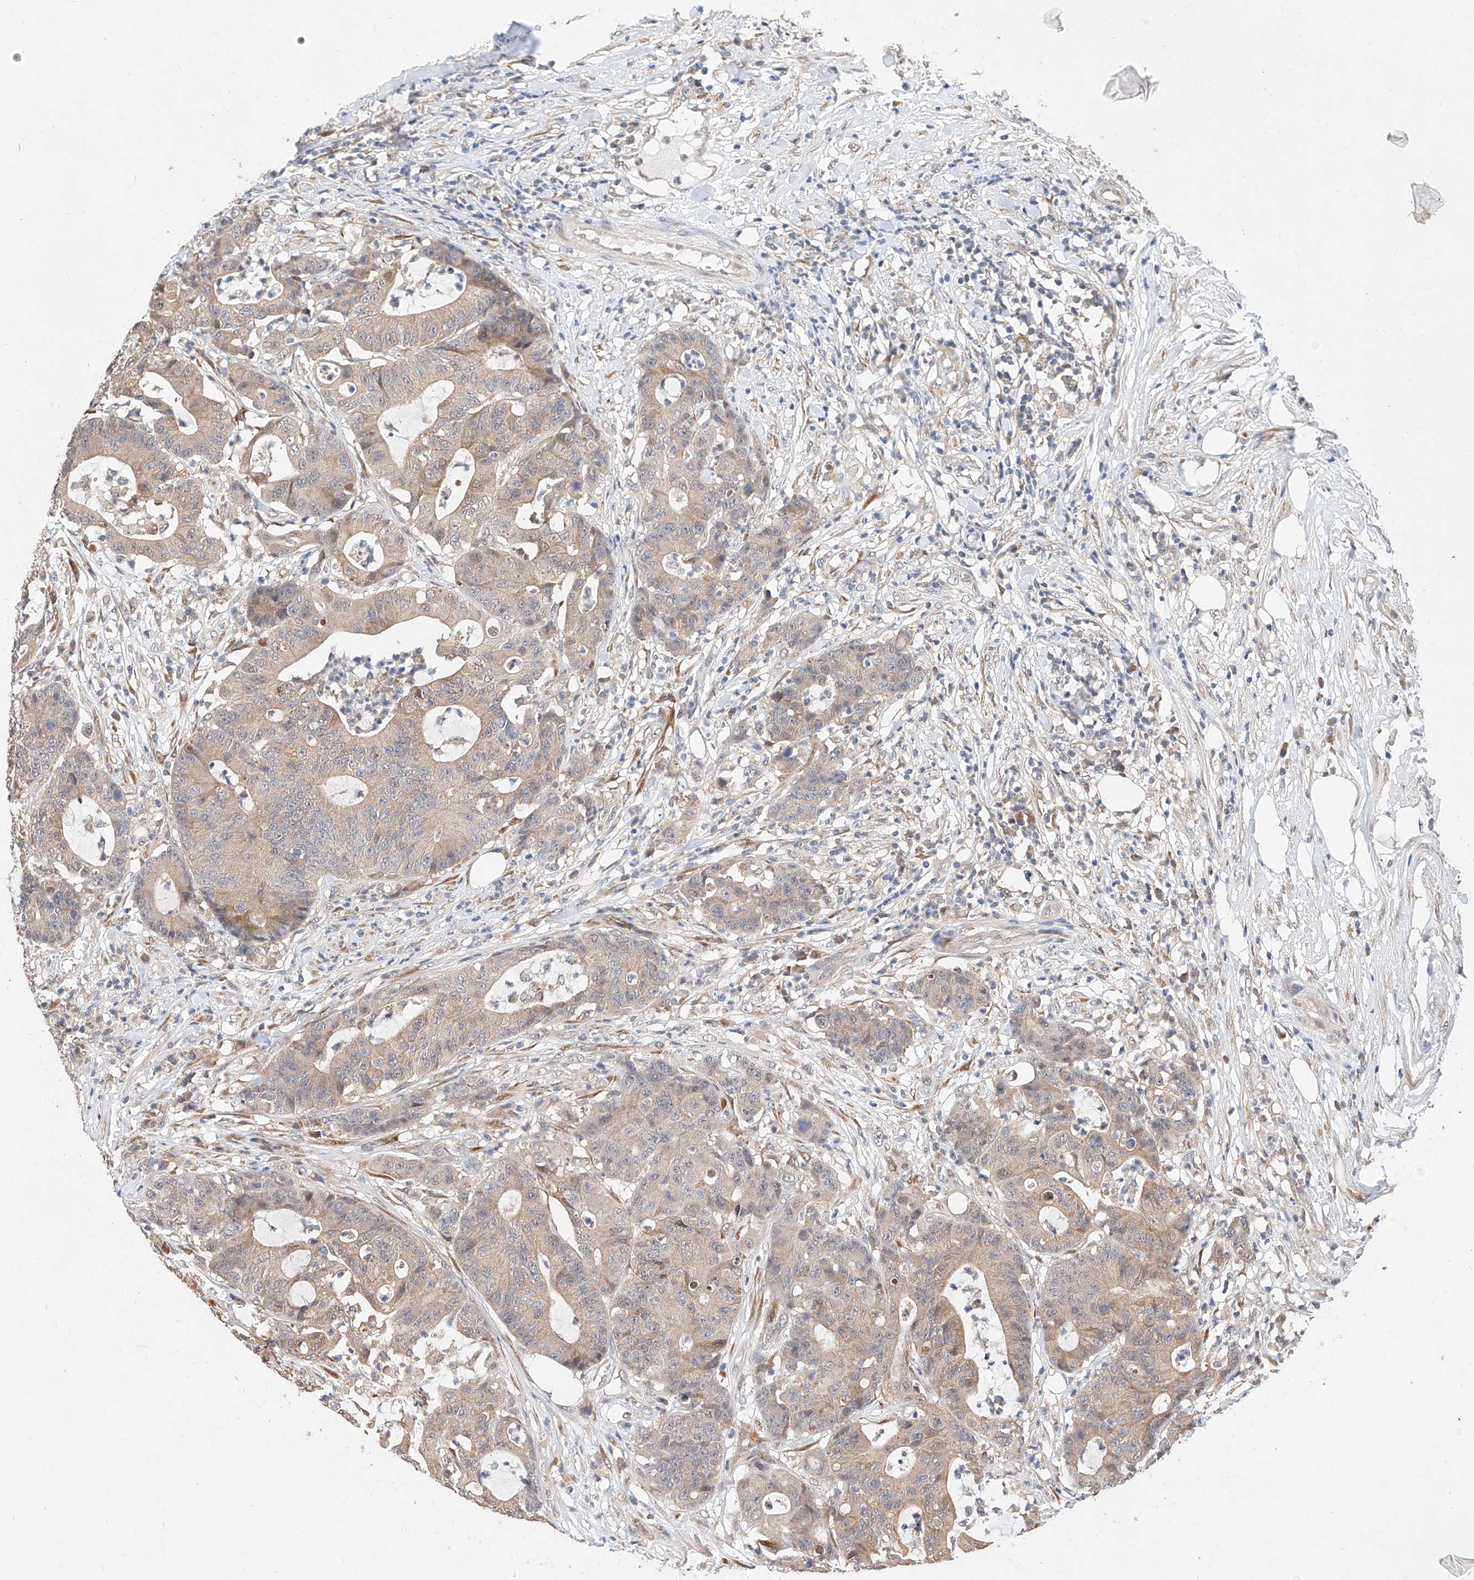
{"staining": {"intensity": "moderate", "quantity": "25%-75%", "location": "cytoplasmic/membranous"}, "tissue": "colorectal cancer", "cell_type": "Tumor cells", "image_type": "cancer", "snomed": [{"axis": "morphology", "description": "Adenocarcinoma, NOS"}, {"axis": "topography", "description": "Colon"}], "caption": "Human colorectal adenocarcinoma stained with a protein marker shows moderate staining in tumor cells.", "gene": "ZSCAN4", "patient": {"sex": "female", "age": 84}}